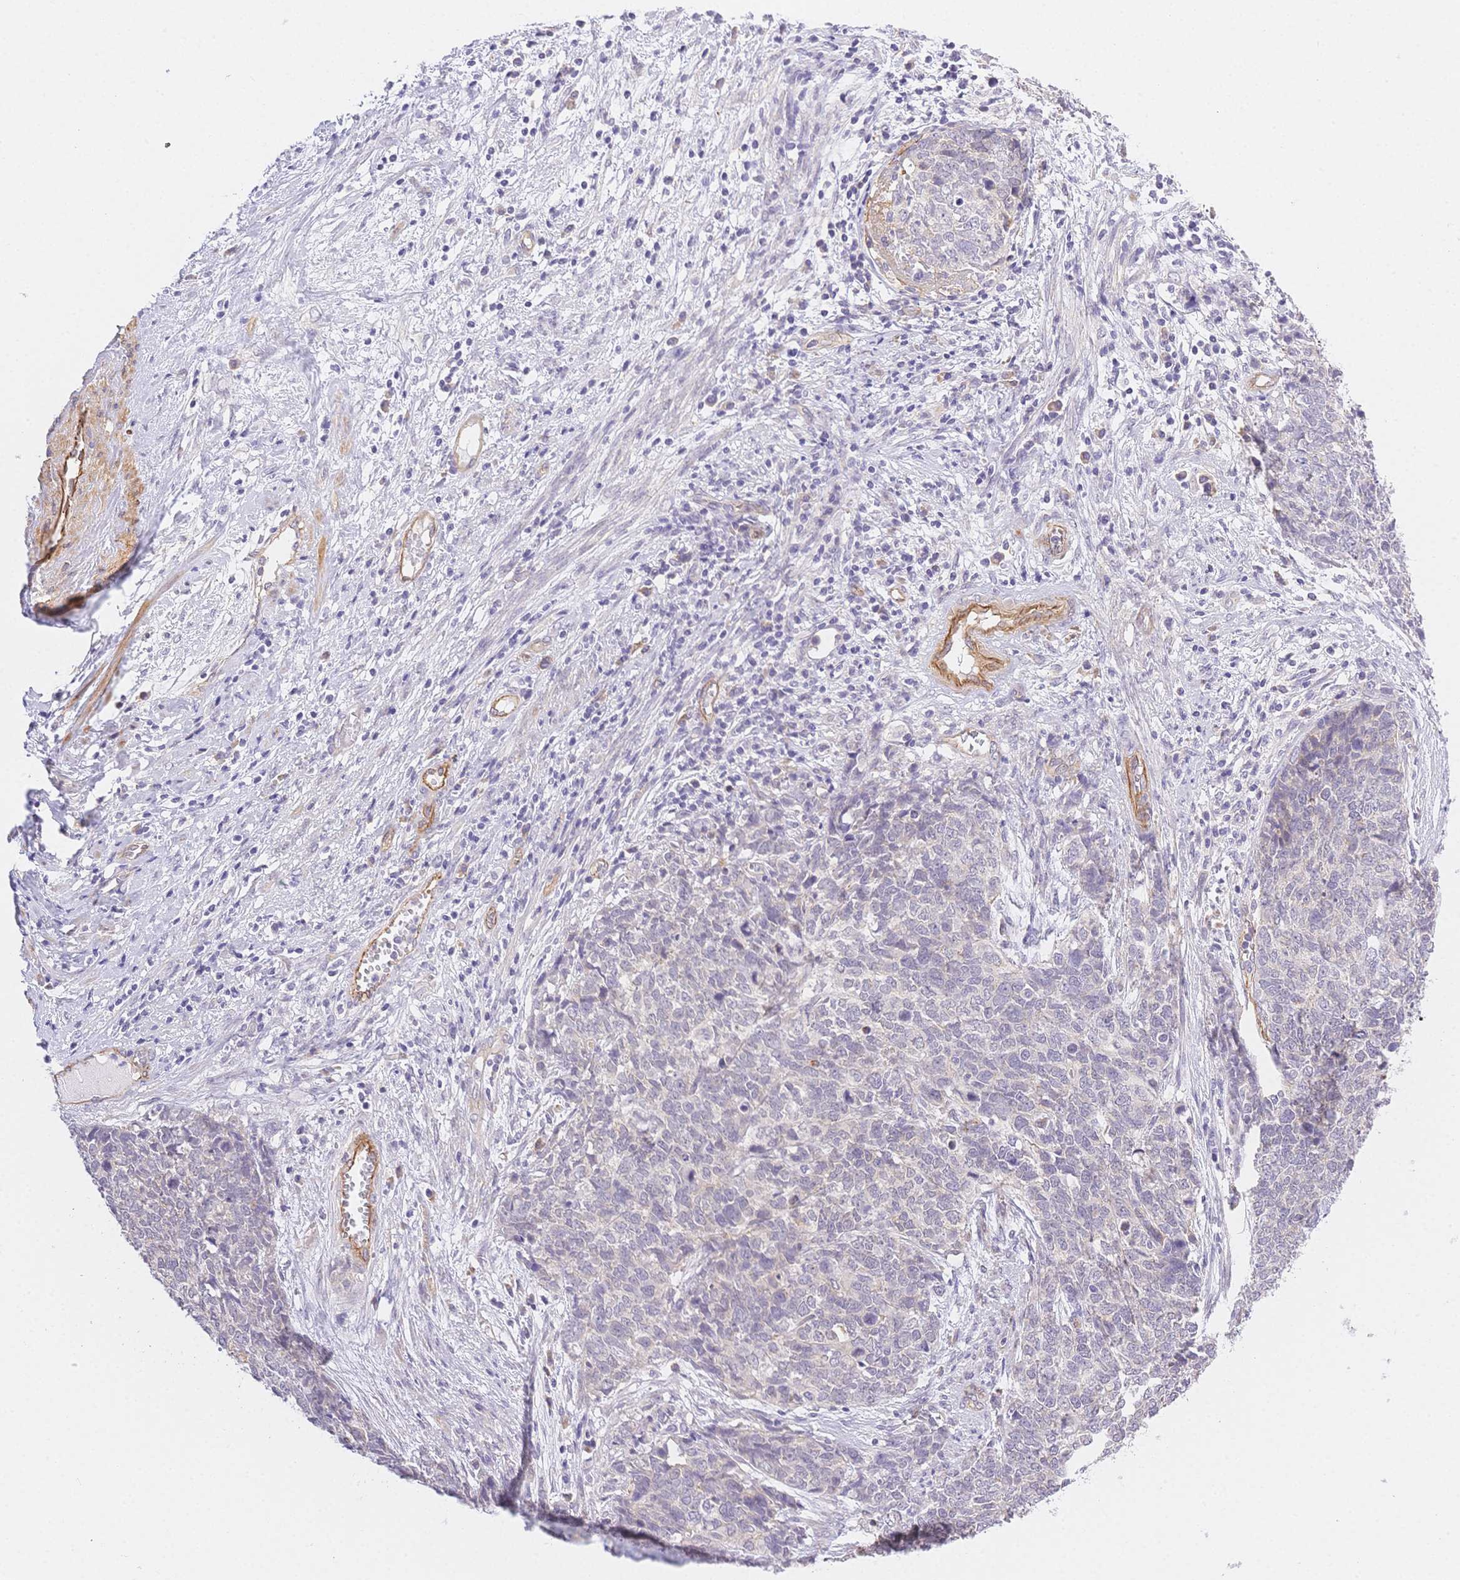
{"staining": {"intensity": "negative", "quantity": "none", "location": "none"}, "tissue": "cervical cancer", "cell_type": "Tumor cells", "image_type": "cancer", "snomed": [{"axis": "morphology", "description": "Adenocarcinoma, NOS"}, {"axis": "topography", "description": "Cervix"}], "caption": "The histopathology image displays no staining of tumor cells in cervical cancer.", "gene": "CSN1S1", "patient": {"sex": "female", "age": 63}}